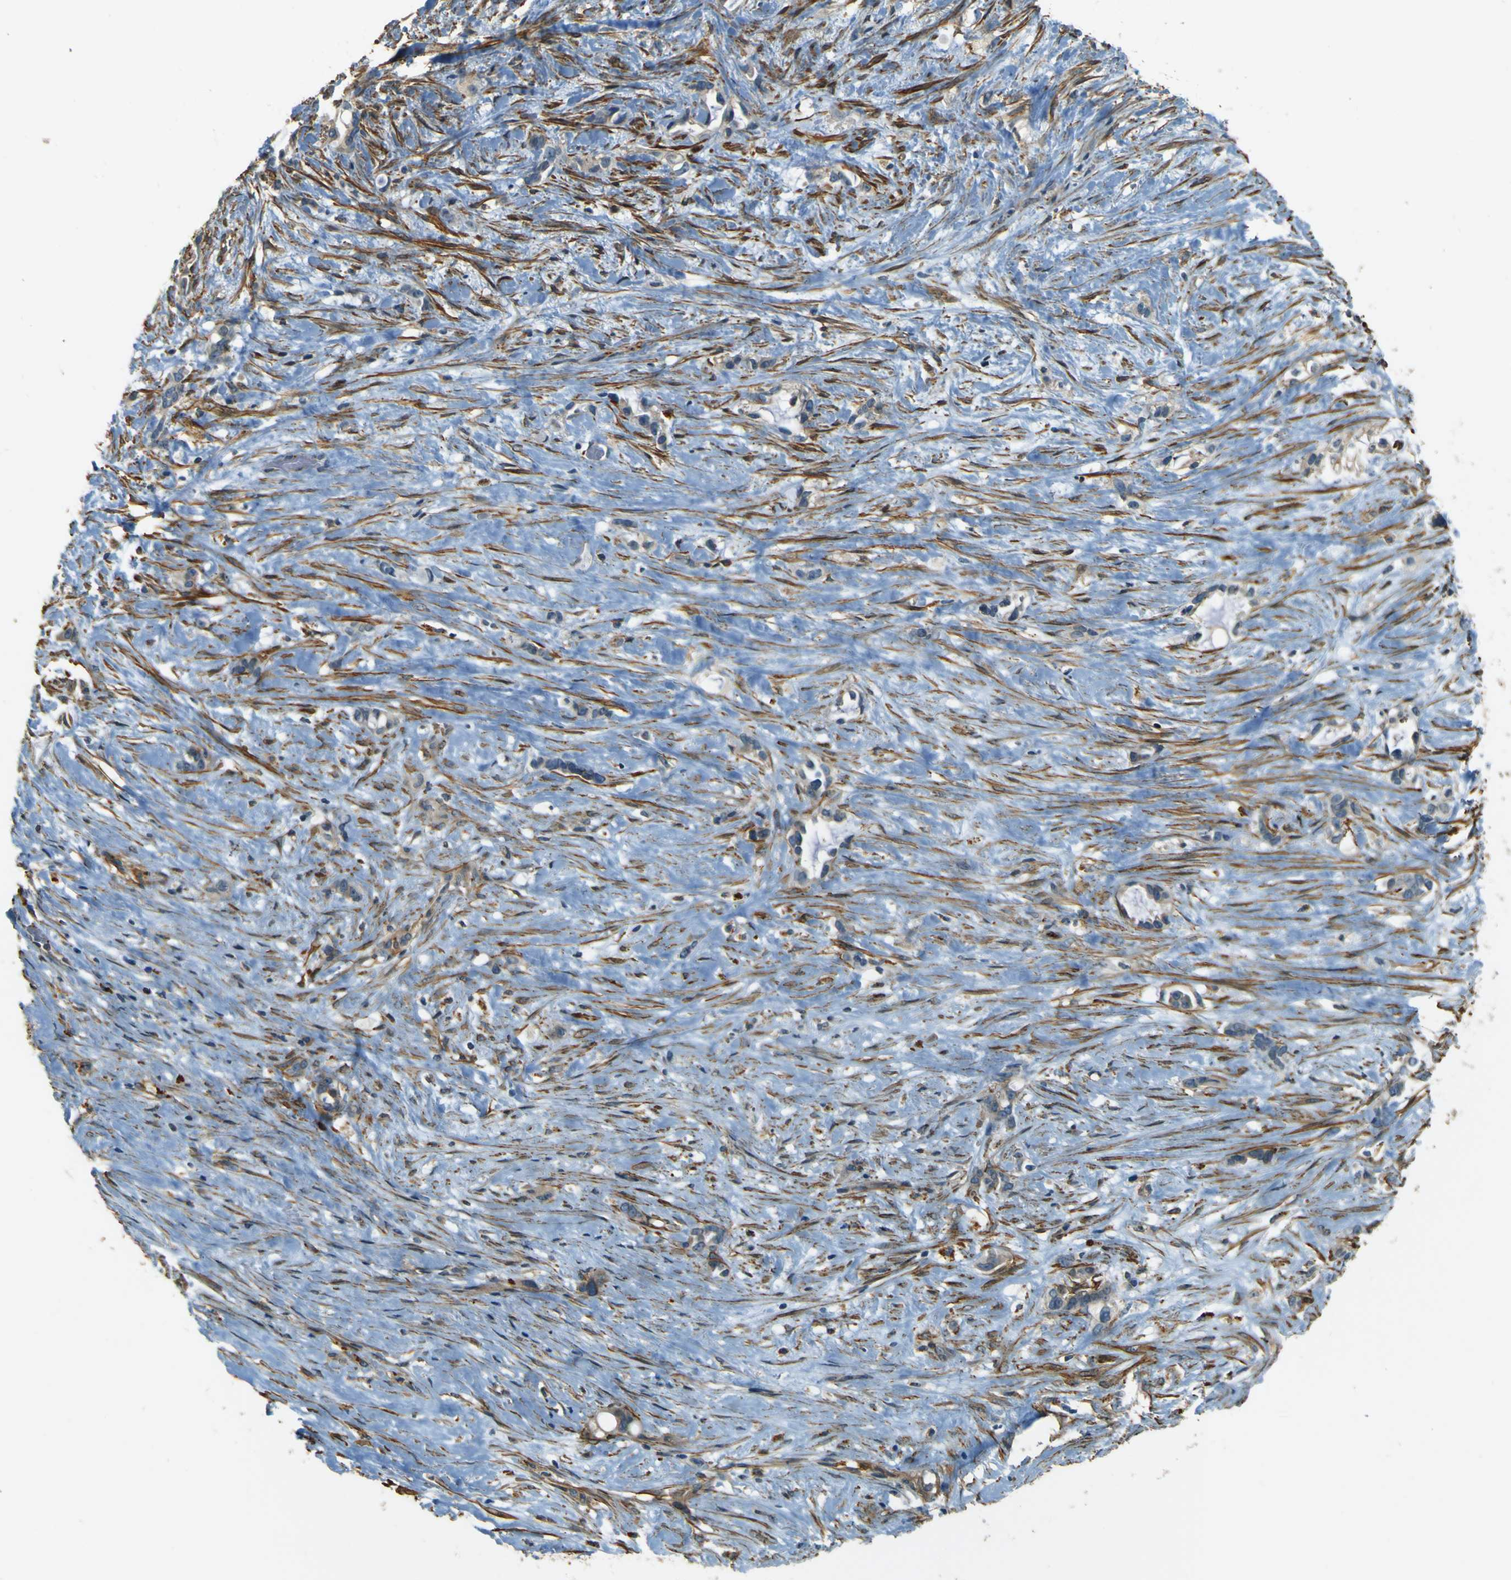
{"staining": {"intensity": "weak", "quantity": ">75%", "location": "cytoplasmic/membranous"}, "tissue": "liver cancer", "cell_type": "Tumor cells", "image_type": "cancer", "snomed": [{"axis": "morphology", "description": "Cholangiocarcinoma"}, {"axis": "topography", "description": "Liver"}], "caption": "Protein staining by IHC displays weak cytoplasmic/membranous positivity in about >75% of tumor cells in cholangiocarcinoma (liver). (Brightfield microscopy of DAB IHC at high magnification).", "gene": "NEXN", "patient": {"sex": "female", "age": 65}}